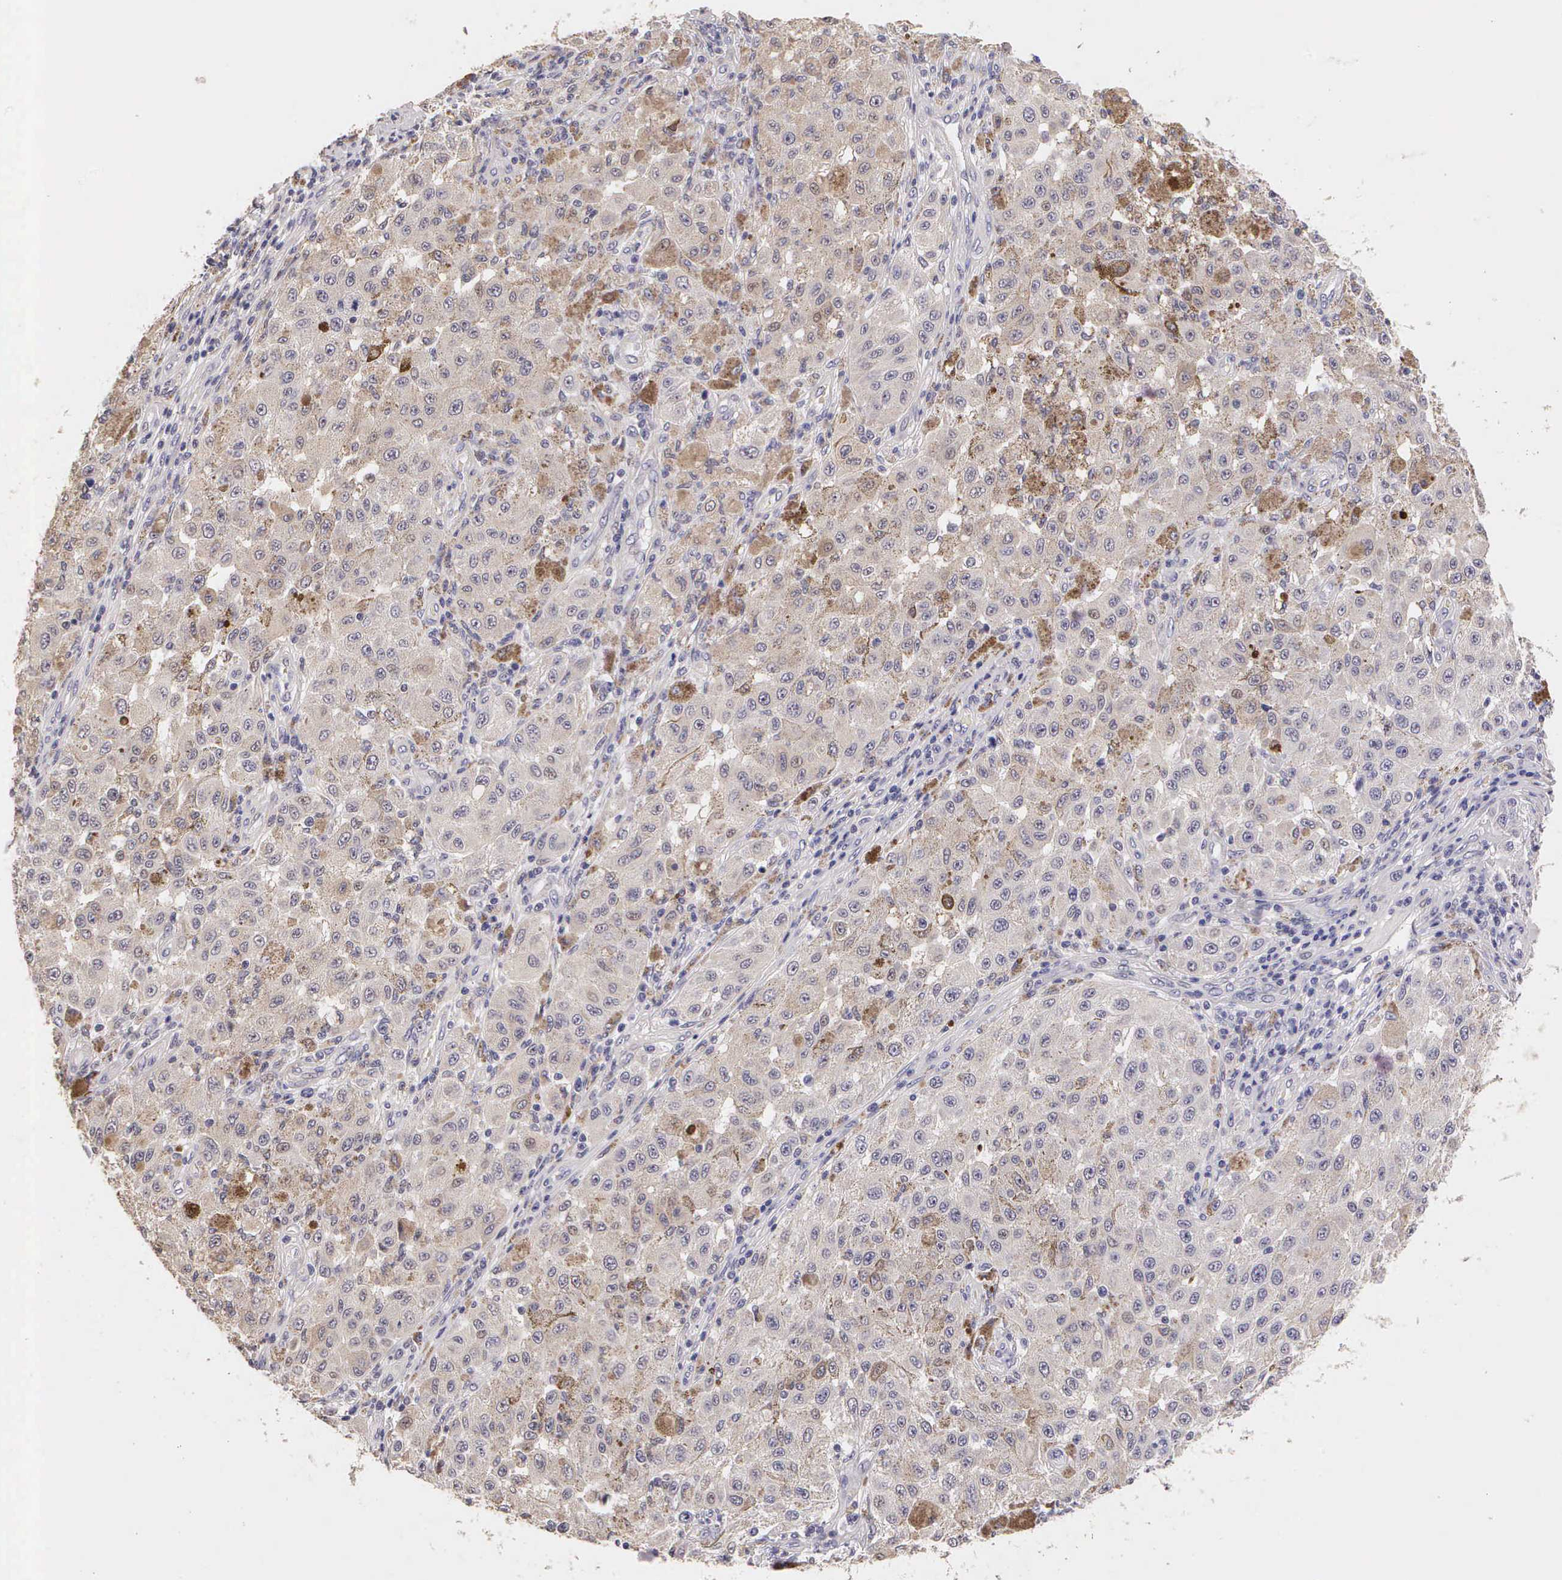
{"staining": {"intensity": "negative", "quantity": "none", "location": "none"}, "tissue": "melanoma", "cell_type": "Tumor cells", "image_type": "cancer", "snomed": [{"axis": "morphology", "description": "Malignant melanoma, NOS"}, {"axis": "topography", "description": "Skin"}], "caption": "Tumor cells show no significant expression in malignant melanoma. (DAB immunohistochemistry, high magnification).", "gene": "ESR1", "patient": {"sex": "female", "age": 64}}